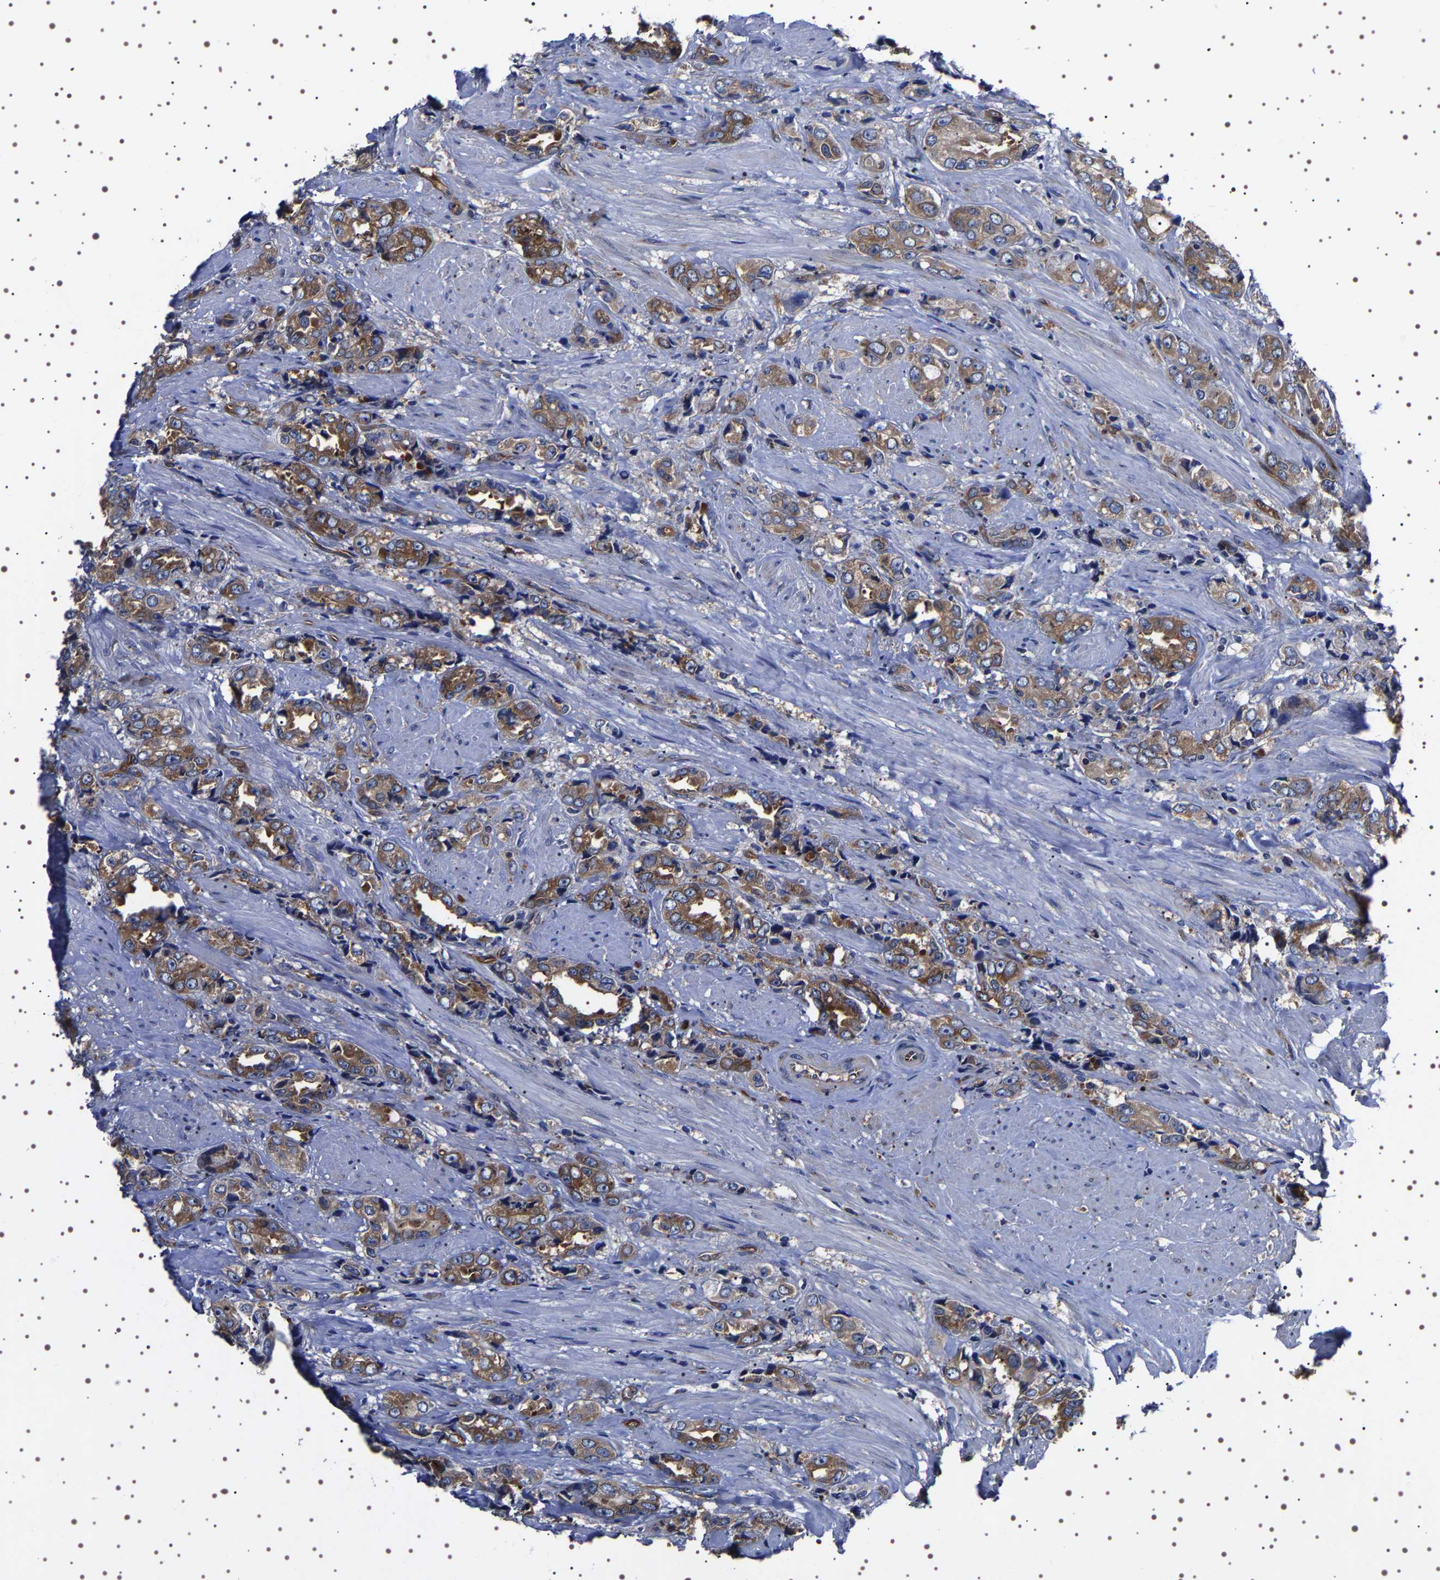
{"staining": {"intensity": "moderate", "quantity": ">75%", "location": "cytoplasmic/membranous"}, "tissue": "prostate cancer", "cell_type": "Tumor cells", "image_type": "cancer", "snomed": [{"axis": "morphology", "description": "Adenocarcinoma, High grade"}, {"axis": "topography", "description": "Prostate"}], "caption": "A brown stain labels moderate cytoplasmic/membranous staining of a protein in prostate cancer (high-grade adenocarcinoma) tumor cells.", "gene": "DARS1", "patient": {"sex": "male", "age": 61}}